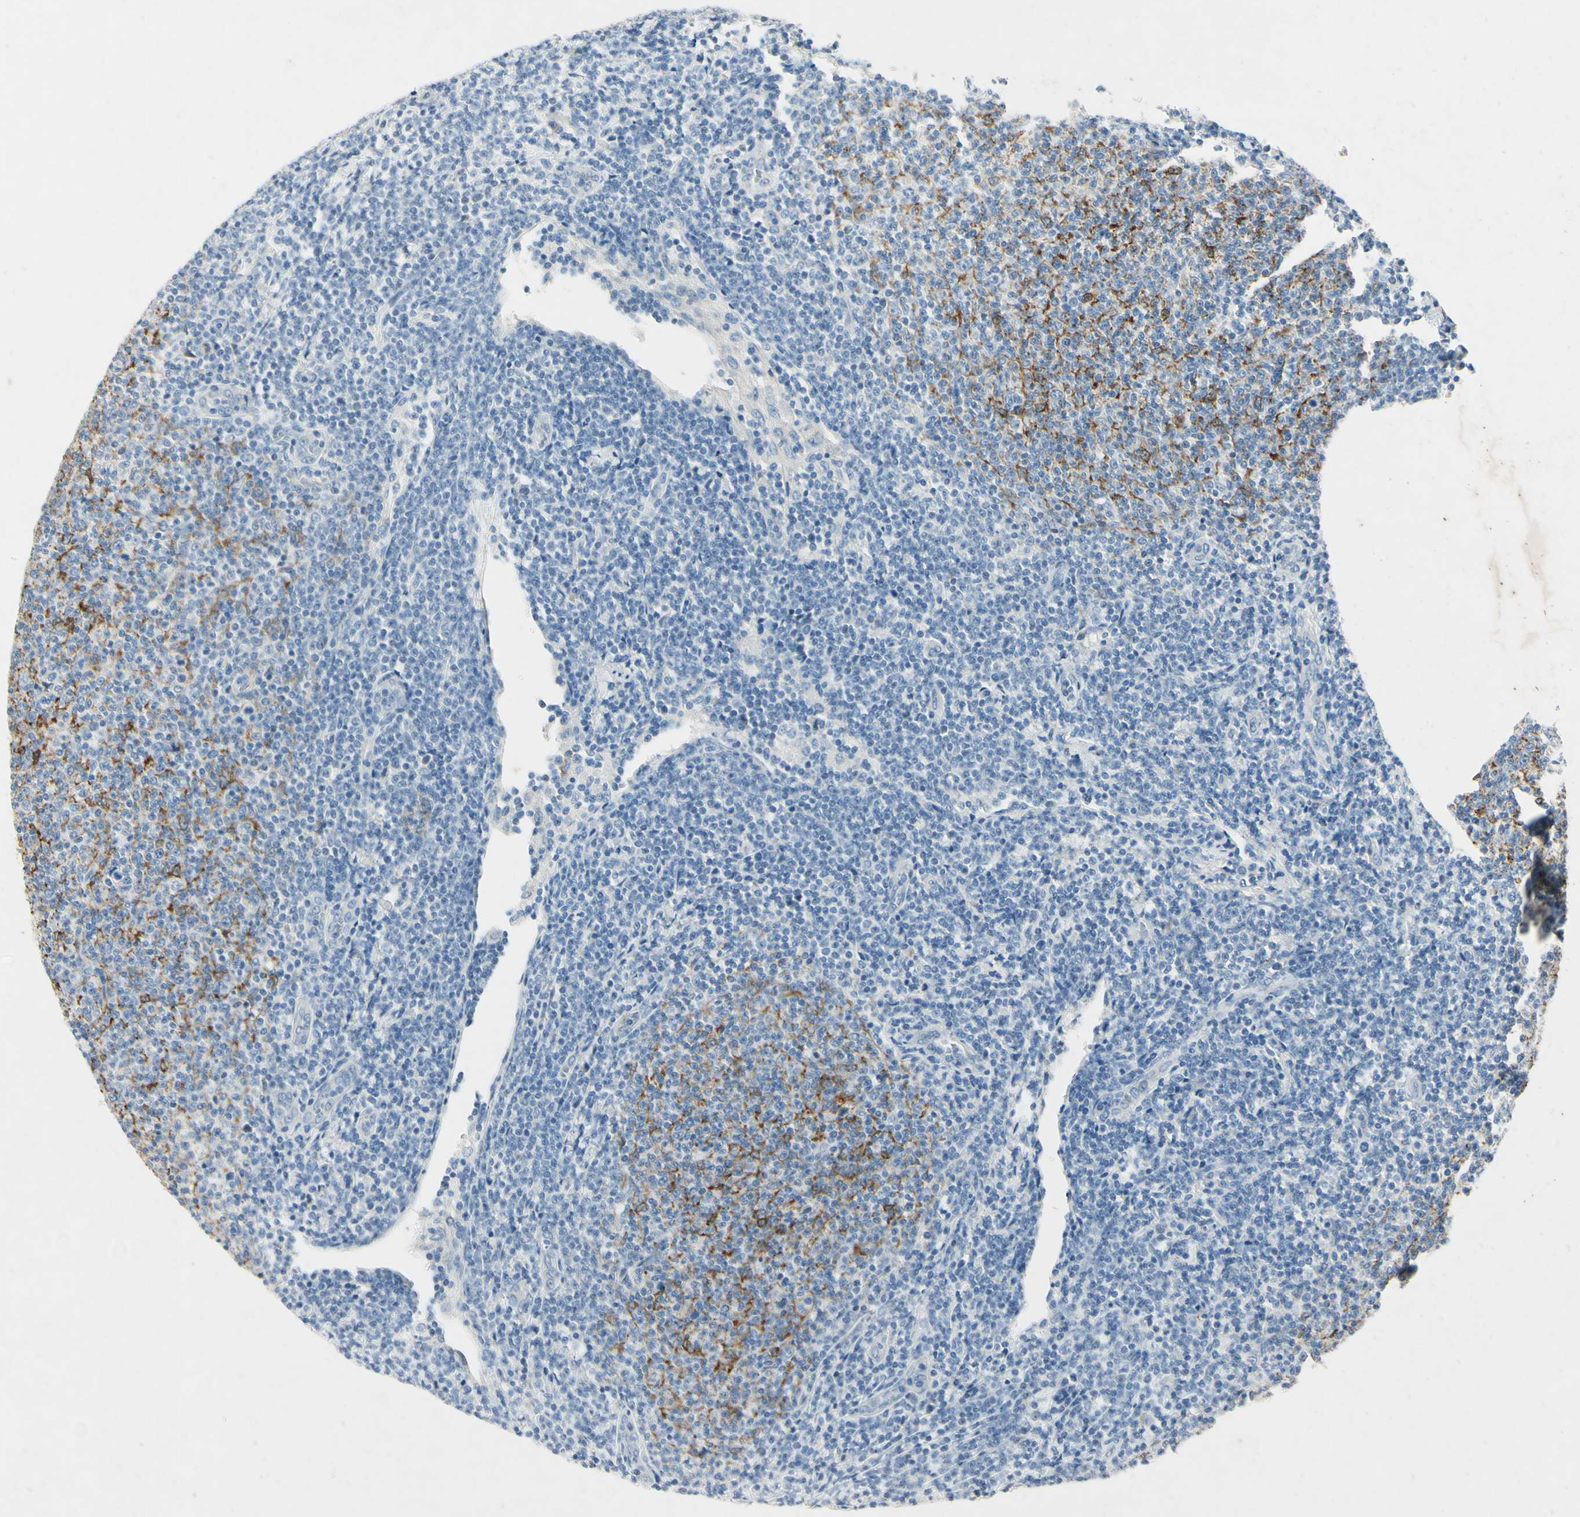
{"staining": {"intensity": "negative", "quantity": "none", "location": "none"}, "tissue": "lymphoma", "cell_type": "Tumor cells", "image_type": "cancer", "snomed": [{"axis": "morphology", "description": "Malignant lymphoma, non-Hodgkin's type, Low grade"}, {"axis": "topography", "description": "Lymph node"}], "caption": "Tumor cells are negative for protein expression in human low-grade malignant lymphoma, non-Hodgkin's type.", "gene": "SNAP91", "patient": {"sex": "male", "age": 66}}